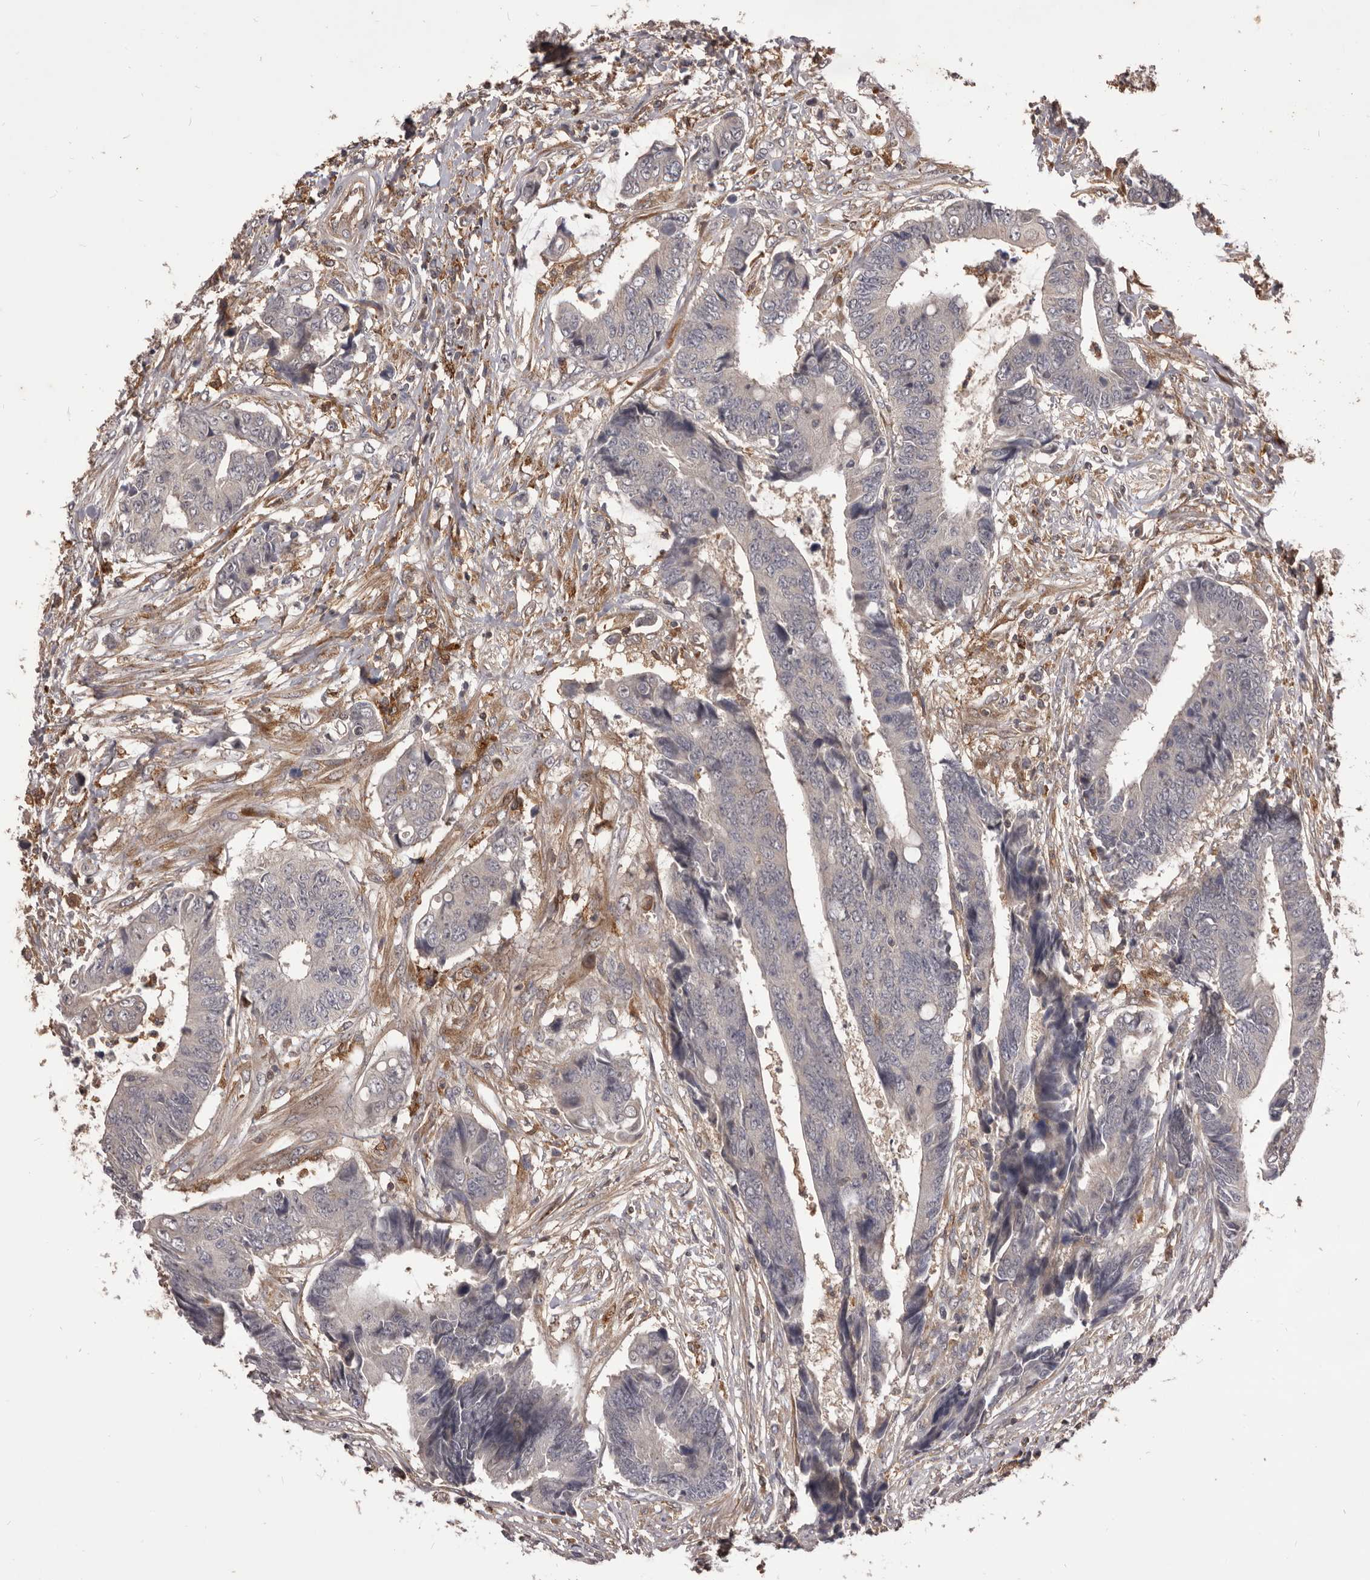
{"staining": {"intensity": "negative", "quantity": "none", "location": "none"}, "tissue": "colorectal cancer", "cell_type": "Tumor cells", "image_type": "cancer", "snomed": [{"axis": "morphology", "description": "Adenocarcinoma, NOS"}, {"axis": "topography", "description": "Rectum"}], "caption": "Tumor cells are negative for brown protein staining in colorectal cancer.", "gene": "GLIPR2", "patient": {"sex": "male", "age": 84}}